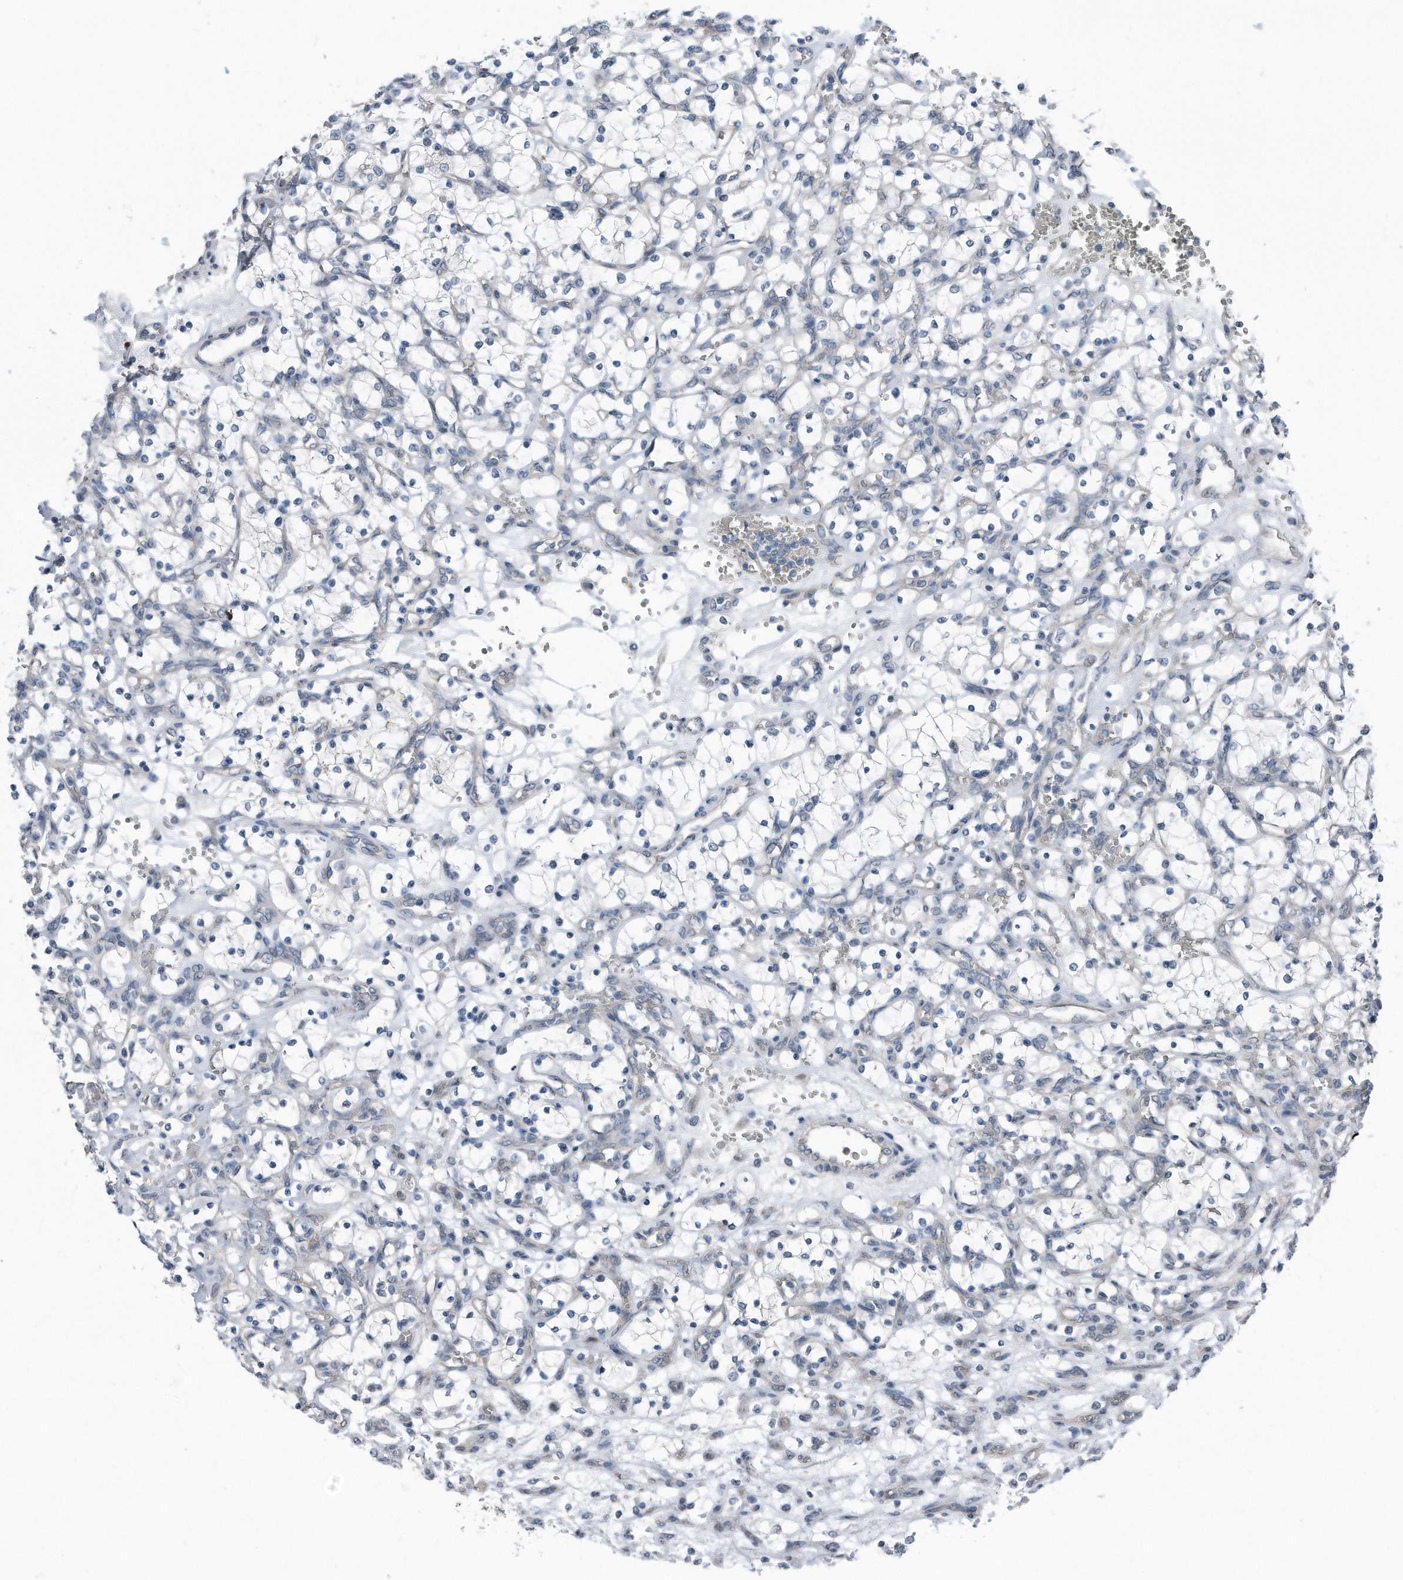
{"staining": {"intensity": "negative", "quantity": "none", "location": "none"}, "tissue": "renal cancer", "cell_type": "Tumor cells", "image_type": "cancer", "snomed": [{"axis": "morphology", "description": "Adenocarcinoma, NOS"}, {"axis": "topography", "description": "Kidney"}], "caption": "Human renal cancer stained for a protein using IHC reveals no positivity in tumor cells.", "gene": "YRDC", "patient": {"sex": "female", "age": 69}}